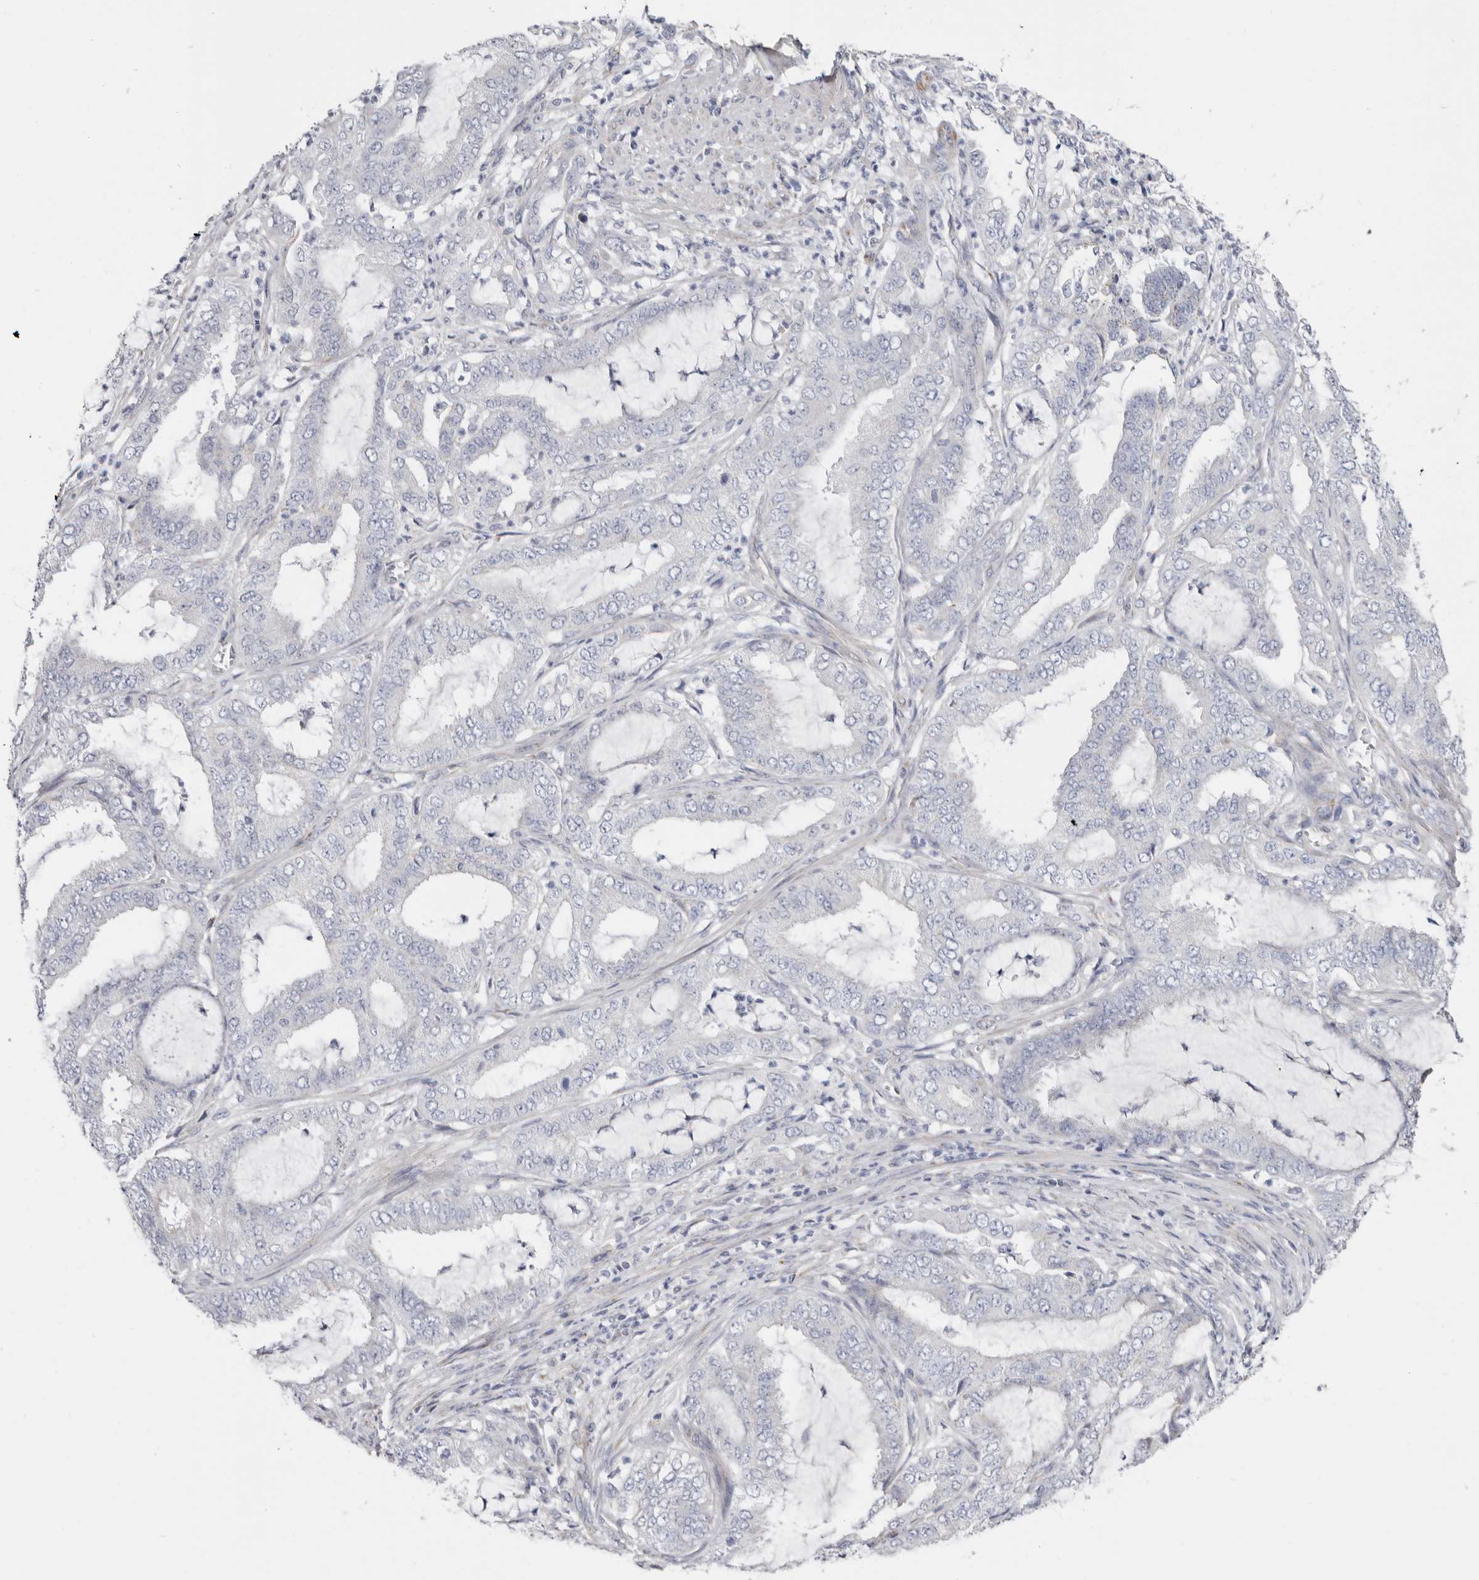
{"staining": {"intensity": "weak", "quantity": "25%-75%", "location": "cytoplasmic/membranous,nuclear"}, "tissue": "endometrial cancer", "cell_type": "Tumor cells", "image_type": "cancer", "snomed": [{"axis": "morphology", "description": "Adenocarcinoma, NOS"}, {"axis": "topography", "description": "Endometrium"}], "caption": "Brown immunohistochemical staining in endometrial cancer reveals weak cytoplasmic/membranous and nuclear staining in approximately 25%-75% of tumor cells.", "gene": "RSPO2", "patient": {"sex": "female", "age": 51}}